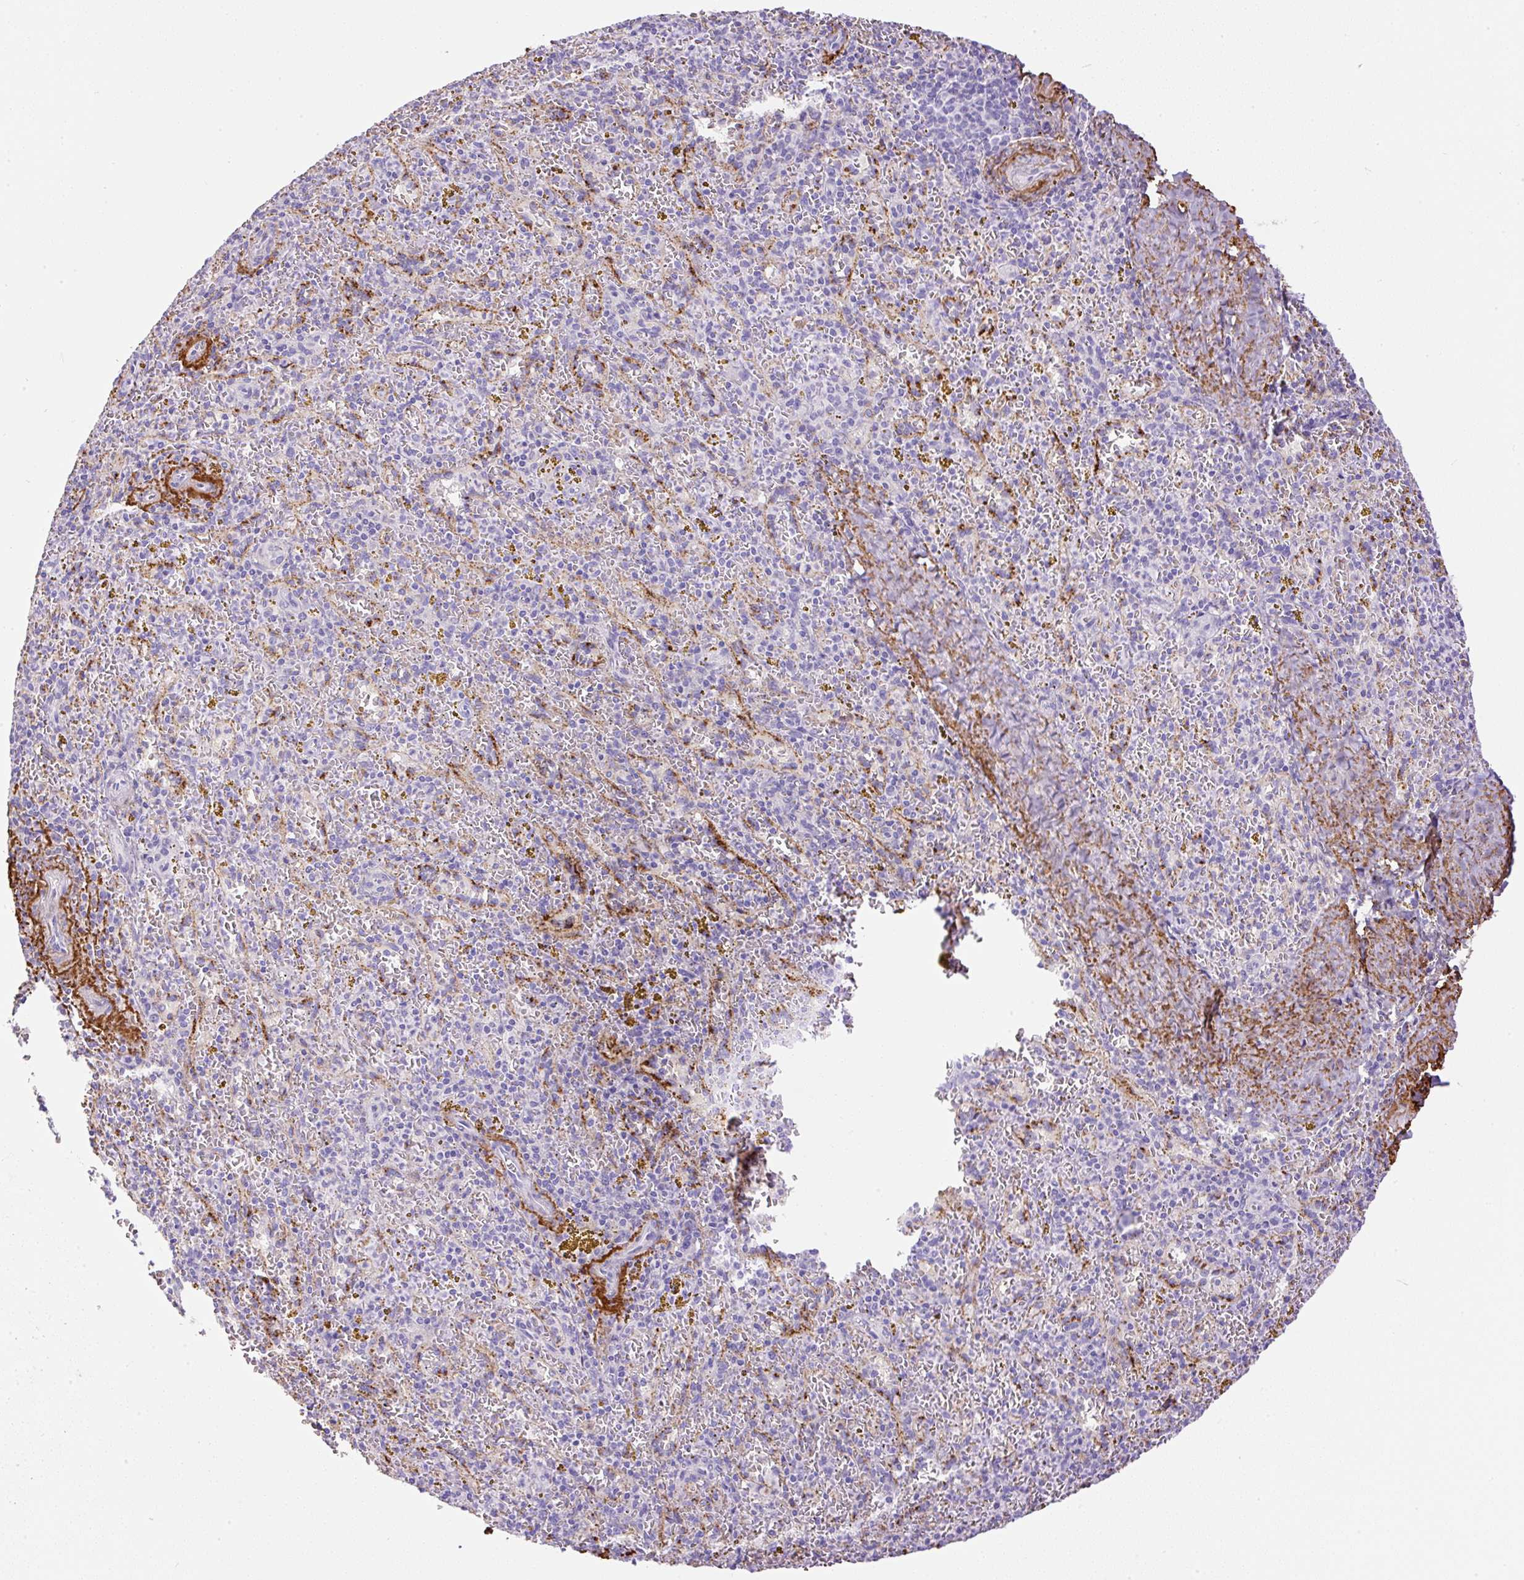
{"staining": {"intensity": "negative", "quantity": "none", "location": "none"}, "tissue": "spleen", "cell_type": "Cells in red pulp", "image_type": "normal", "snomed": [{"axis": "morphology", "description": "Normal tissue, NOS"}, {"axis": "topography", "description": "Spleen"}], "caption": "High magnification brightfield microscopy of benign spleen stained with DAB (3,3'-diaminobenzidine) (brown) and counterstained with hematoxylin (blue): cells in red pulp show no significant staining. (DAB (3,3'-diaminobenzidine) immunohistochemistry with hematoxylin counter stain).", "gene": "APCS", "patient": {"sex": "male", "age": 57}}